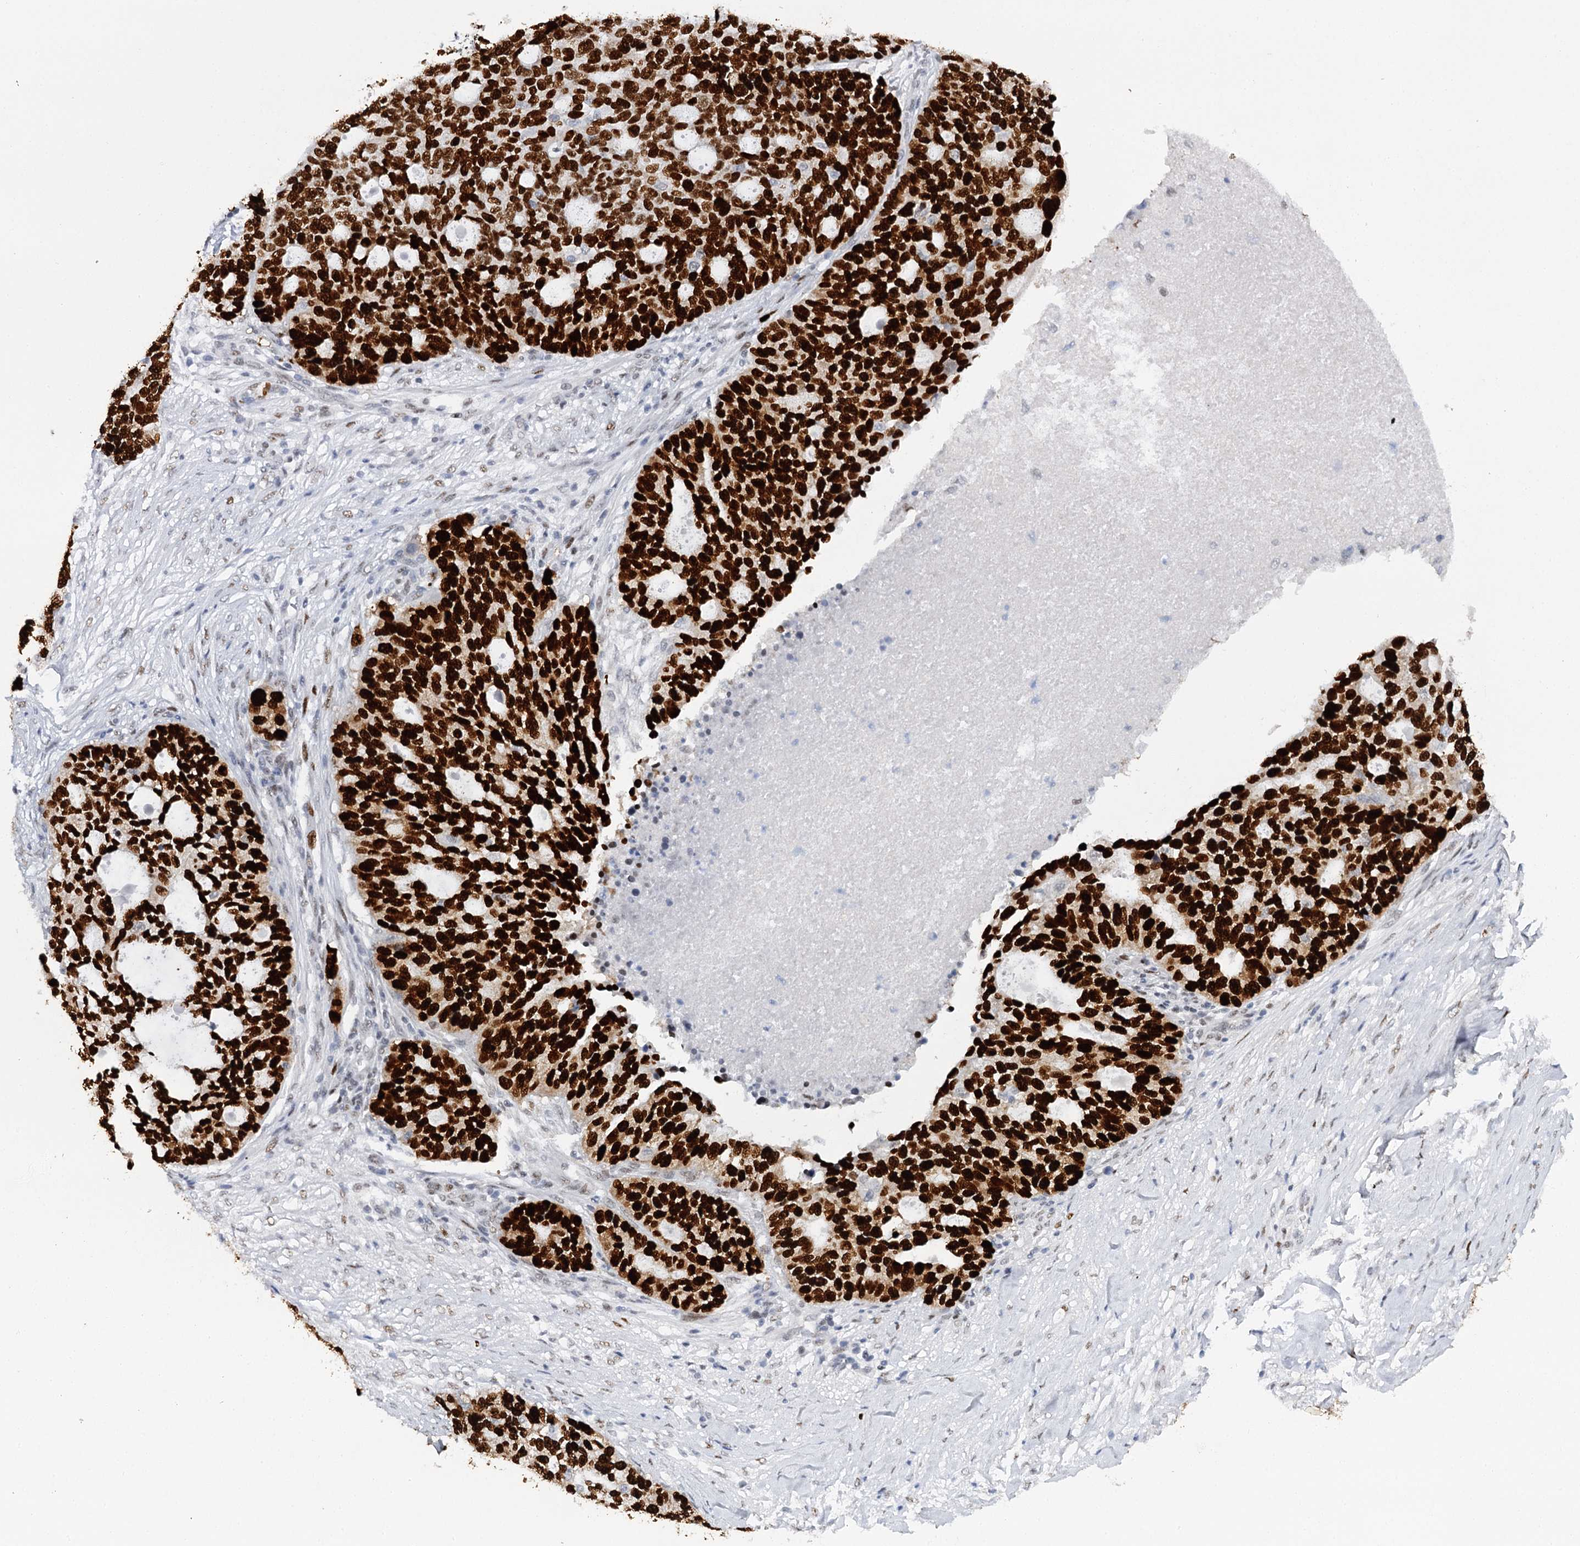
{"staining": {"intensity": "strong", "quantity": ">75%", "location": "nuclear"}, "tissue": "ovarian cancer", "cell_type": "Tumor cells", "image_type": "cancer", "snomed": [{"axis": "morphology", "description": "Cystadenocarcinoma, serous, NOS"}, {"axis": "topography", "description": "Ovary"}], "caption": "Immunohistochemical staining of serous cystadenocarcinoma (ovarian) demonstrates high levels of strong nuclear expression in approximately >75% of tumor cells. Nuclei are stained in blue.", "gene": "TP53", "patient": {"sex": "female", "age": 59}}